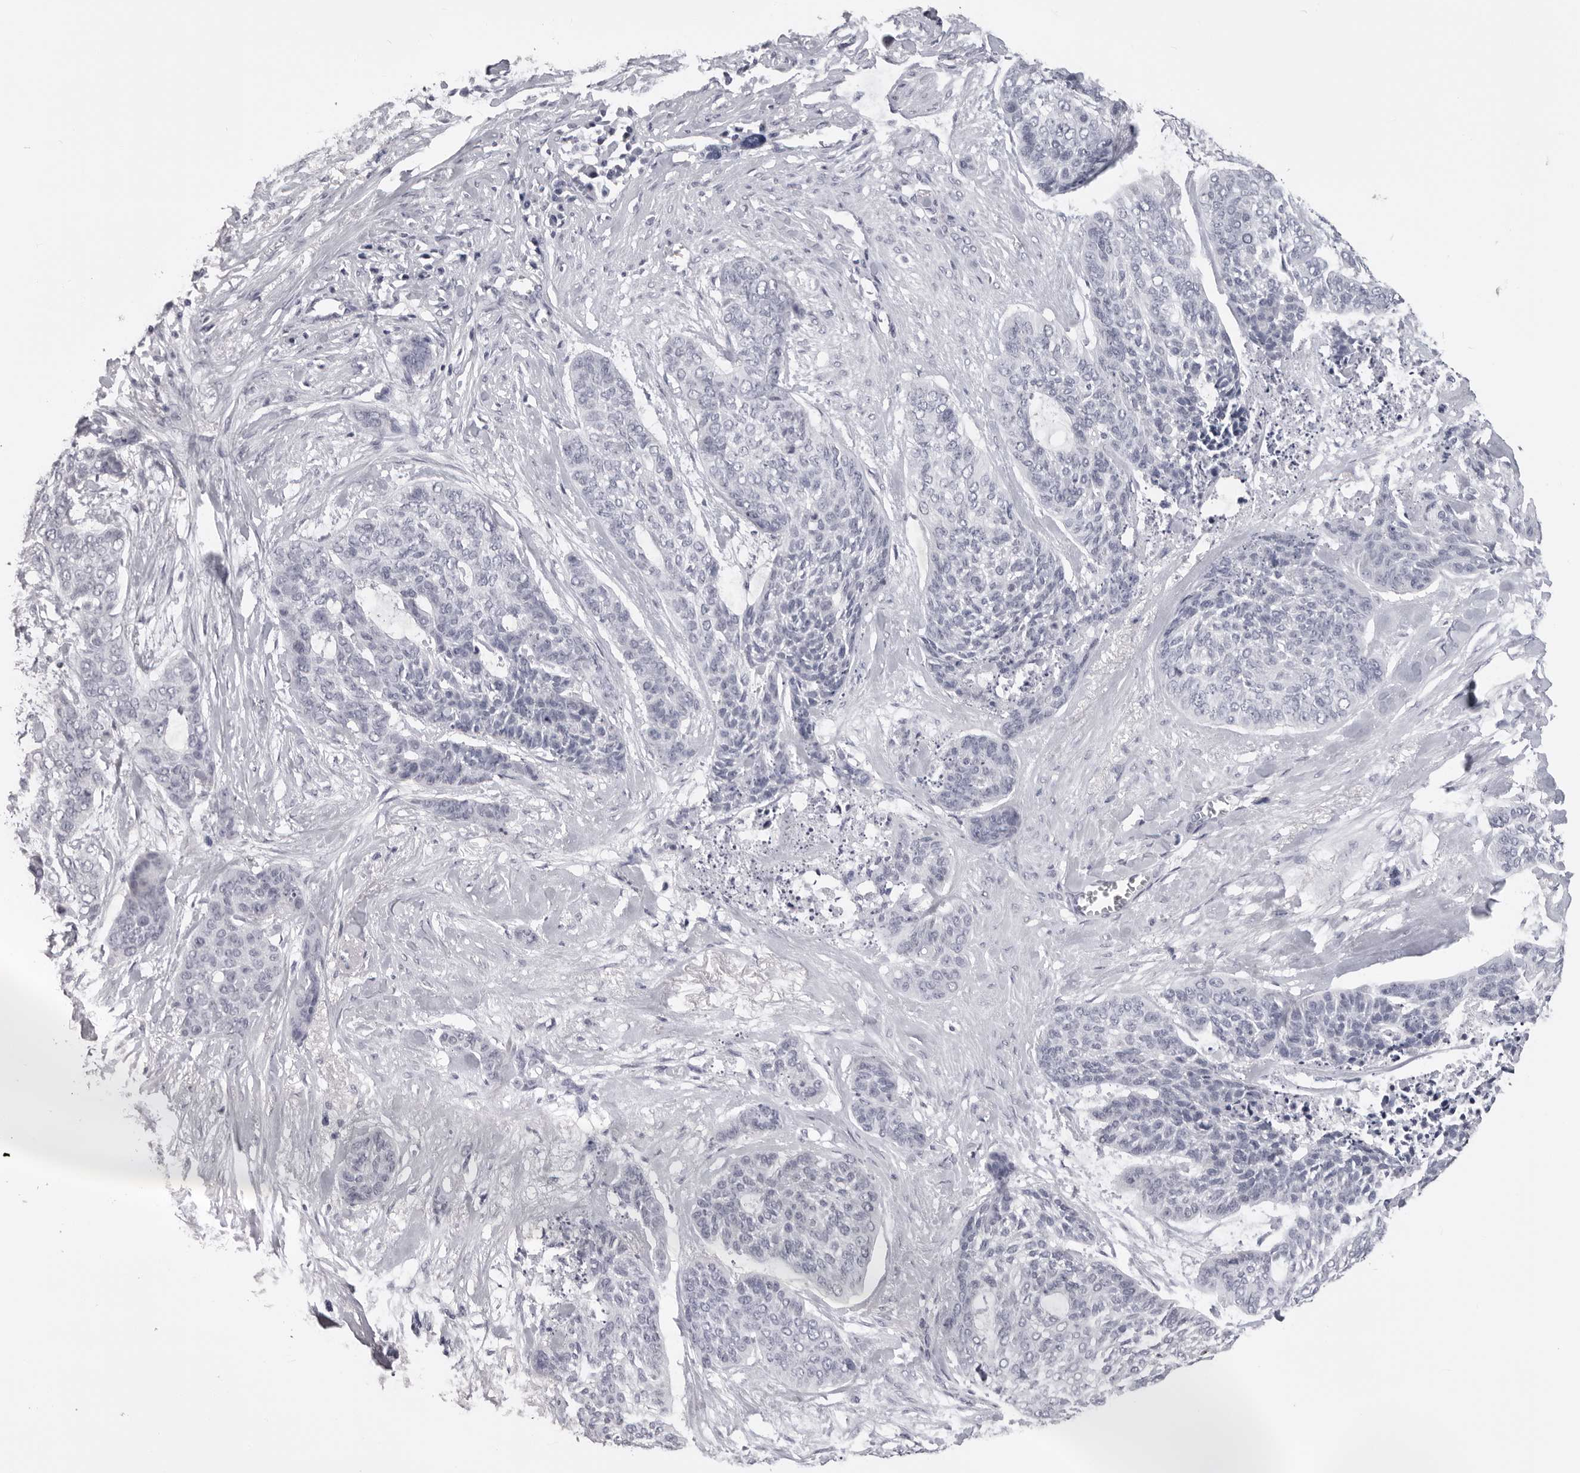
{"staining": {"intensity": "negative", "quantity": "none", "location": "none"}, "tissue": "skin cancer", "cell_type": "Tumor cells", "image_type": "cancer", "snomed": [{"axis": "morphology", "description": "Basal cell carcinoma"}, {"axis": "topography", "description": "Skin"}], "caption": "DAB immunohistochemical staining of skin cancer (basal cell carcinoma) displays no significant expression in tumor cells.", "gene": "DNALI1", "patient": {"sex": "female", "age": 64}}